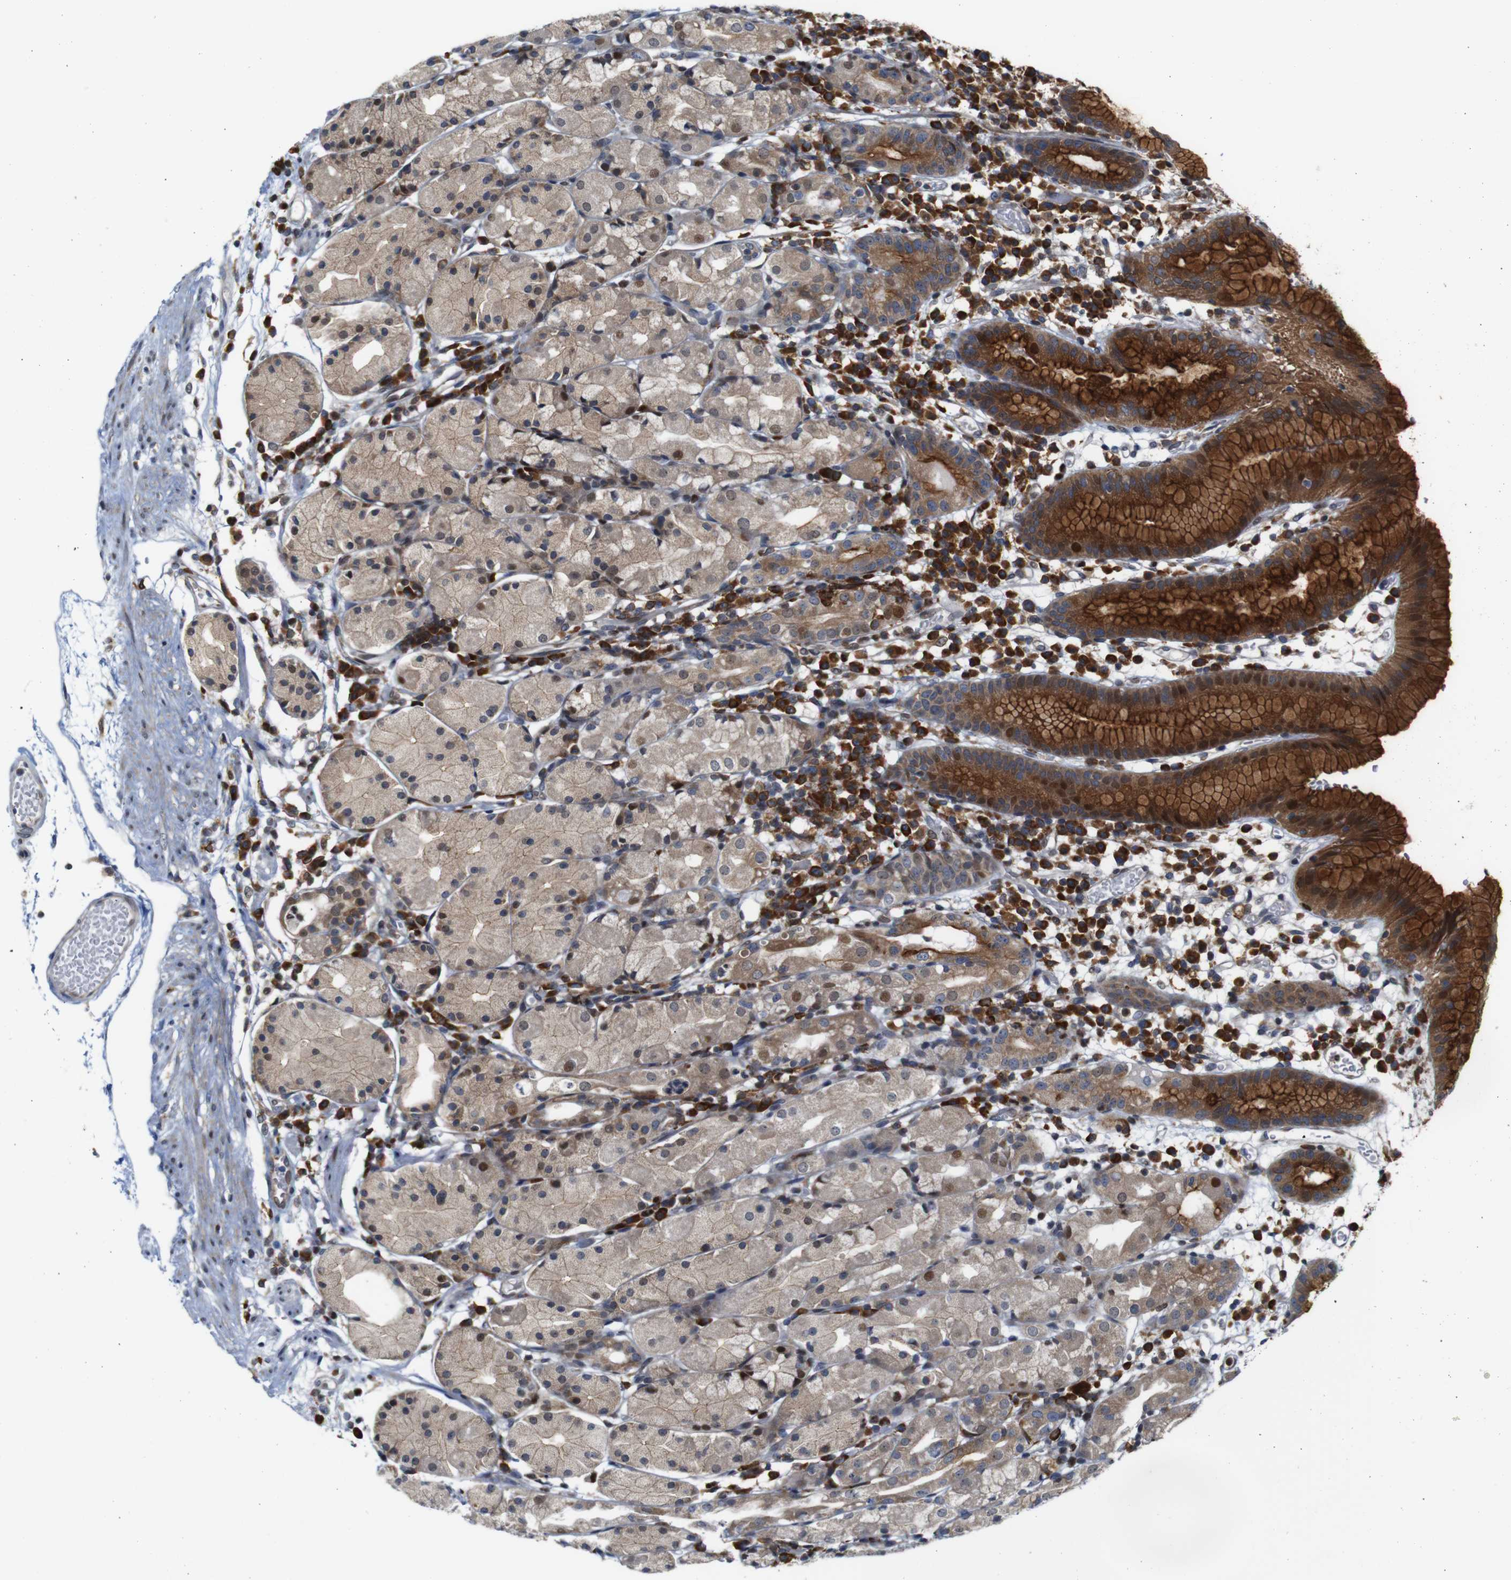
{"staining": {"intensity": "strong", "quantity": "25%-75%", "location": "cytoplasmic/membranous"}, "tissue": "stomach", "cell_type": "Glandular cells", "image_type": "normal", "snomed": [{"axis": "morphology", "description": "Normal tissue, NOS"}, {"axis": "topography", "description": "Stomach"}, {"axis": "topography", "description": "Stomach, lower"}], "caption": "Brown immunohistochemical staining in unremarkable stomach reveals strong cytoplasmic/membranous expression in approximately 25%-75% of glandular cells.", "gene": "PTPN1", "patient": {"sex": "female", "age": 75}}